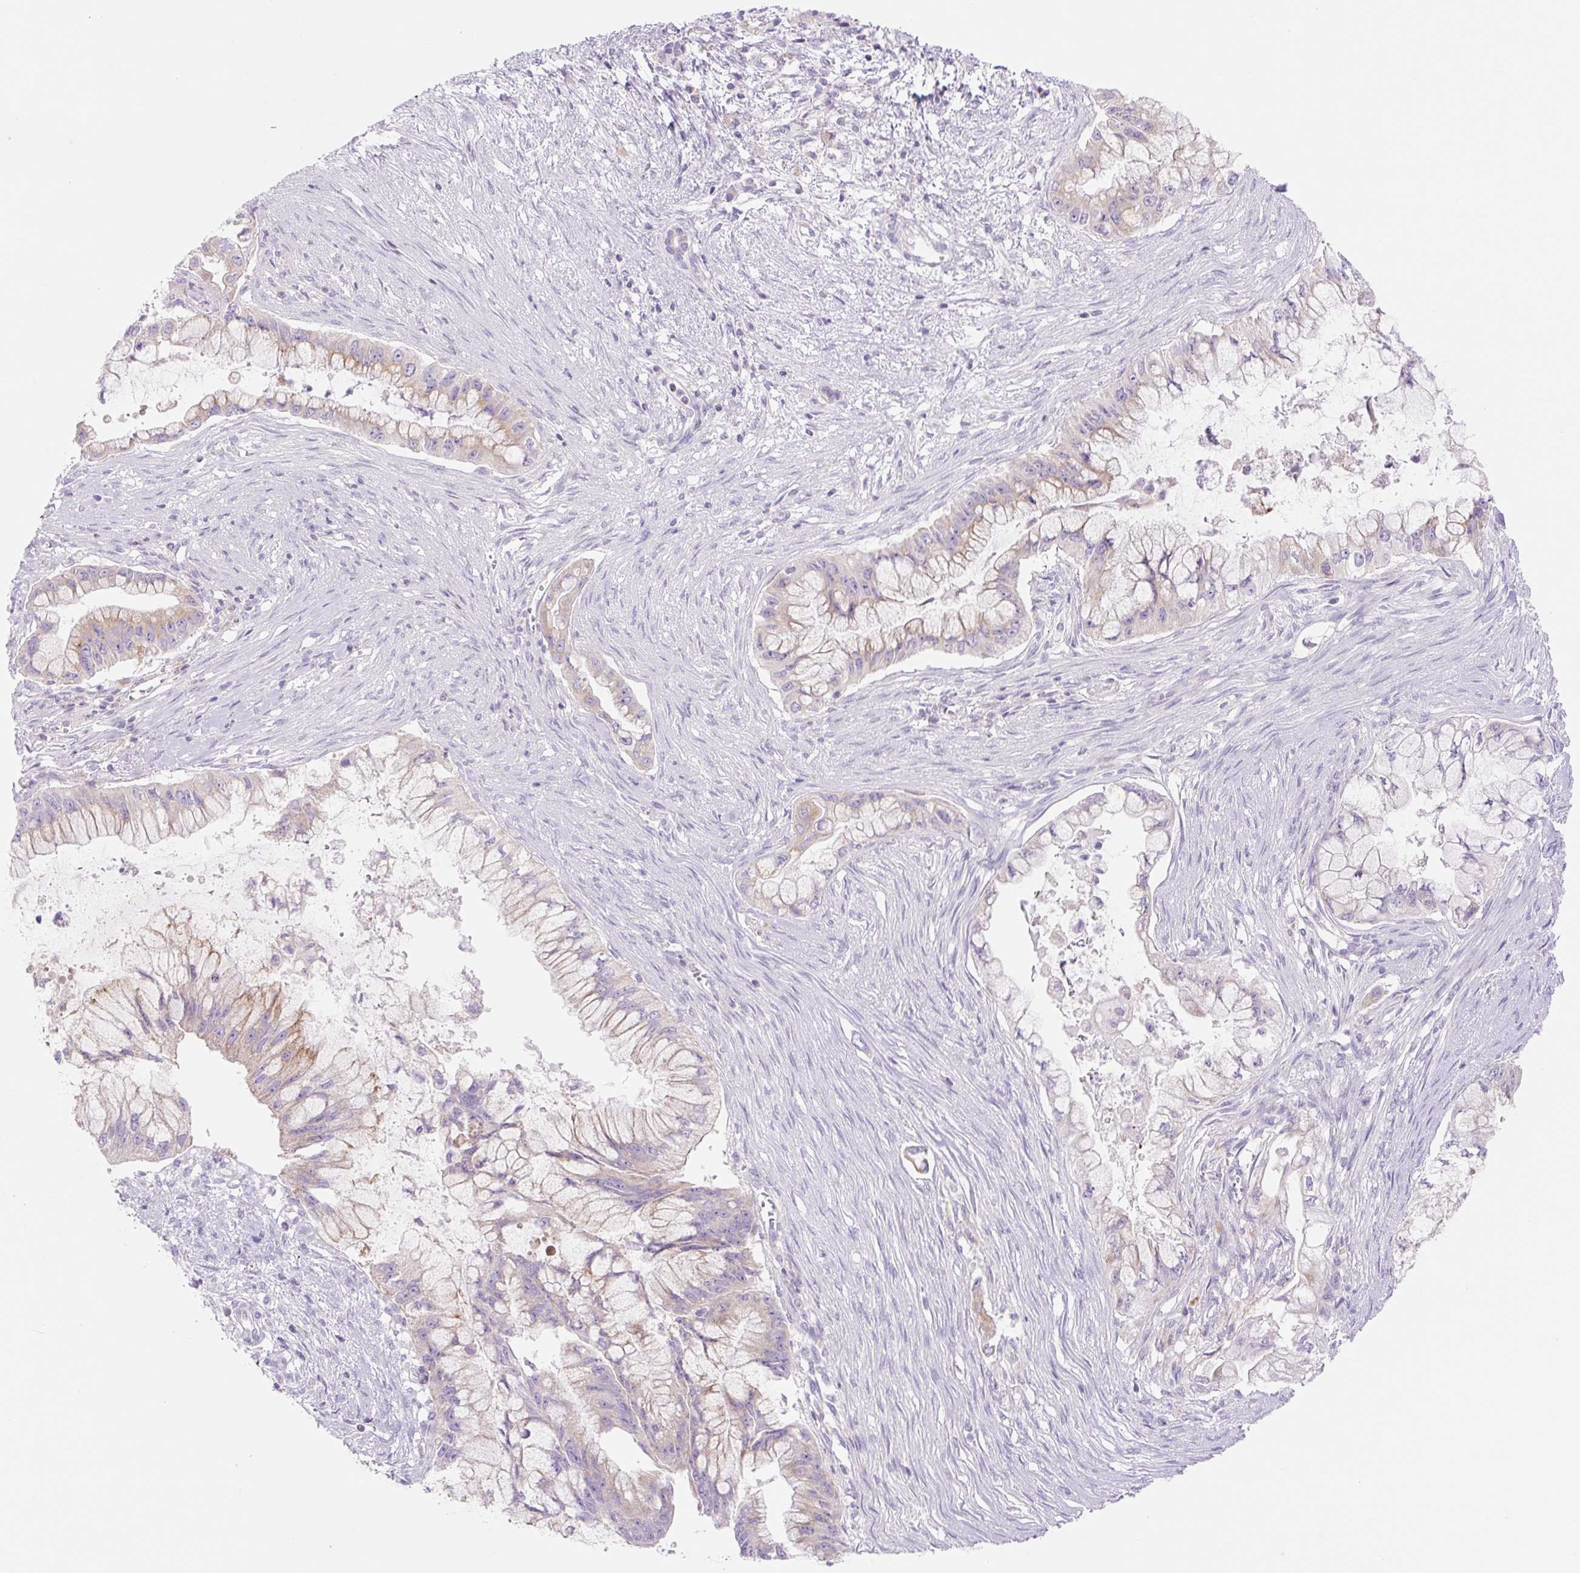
{"staining": {"intensity": "weak", "quantity": "25%-75%", "location": "cytoplasmic/membranous"}, "tissue": "pancreatic cancer", "cell_type": "Tumor cells", "image_type": "cancer", "snomed": [{"axis": "morphology", "description": "Adenocarcinoma, NOS"}, {"axis": "topography", "description": "Pancreas"}], "caption": "Weak cytoplasmic/membranous protein positivity is seen in about 25%-75% of tumor cells in pancreatic cancer.", "gene": "FOCAD", "patient": {"sex": "male", "age": 48}}